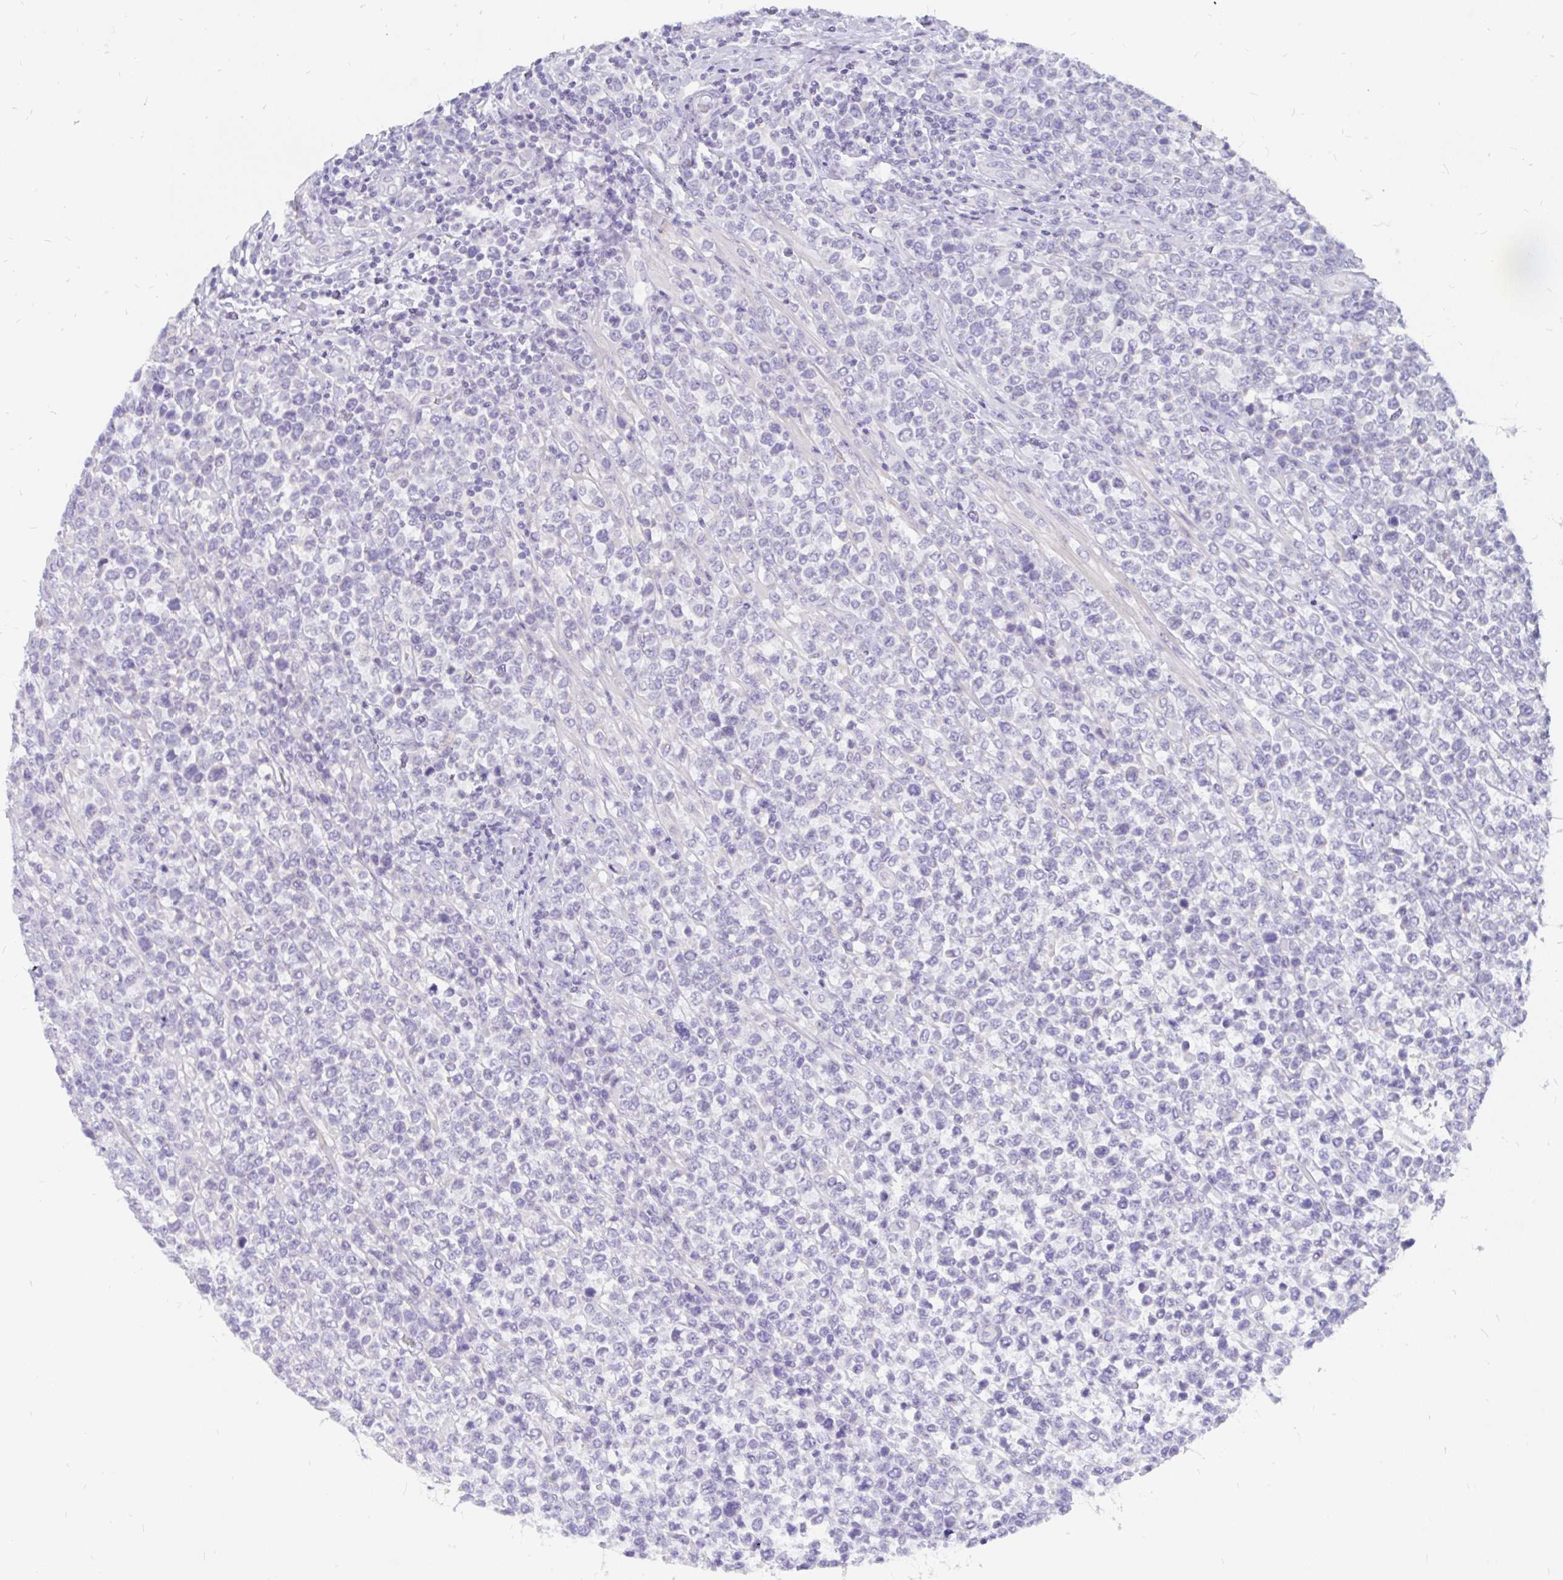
{"staining": {"intensity": "negative", "quantity": "none", "location": "none"}, "tissue": "lymphoma", "cell_type": "Tumor cells", "image_type": "cancer", "snomed": [{"axis": "morphology", "description": "Malignant lymphoma, non-Hodgkin's type, High grade"}, {"axis": "topography", "description": "Soft tissue"}], "caption": "IHC image of human lymphoma stained for a protein (brown), which reveals no staining in tumor cells.", "gene": "INTS5", "patient": {"sex": "female", "age": 56}}